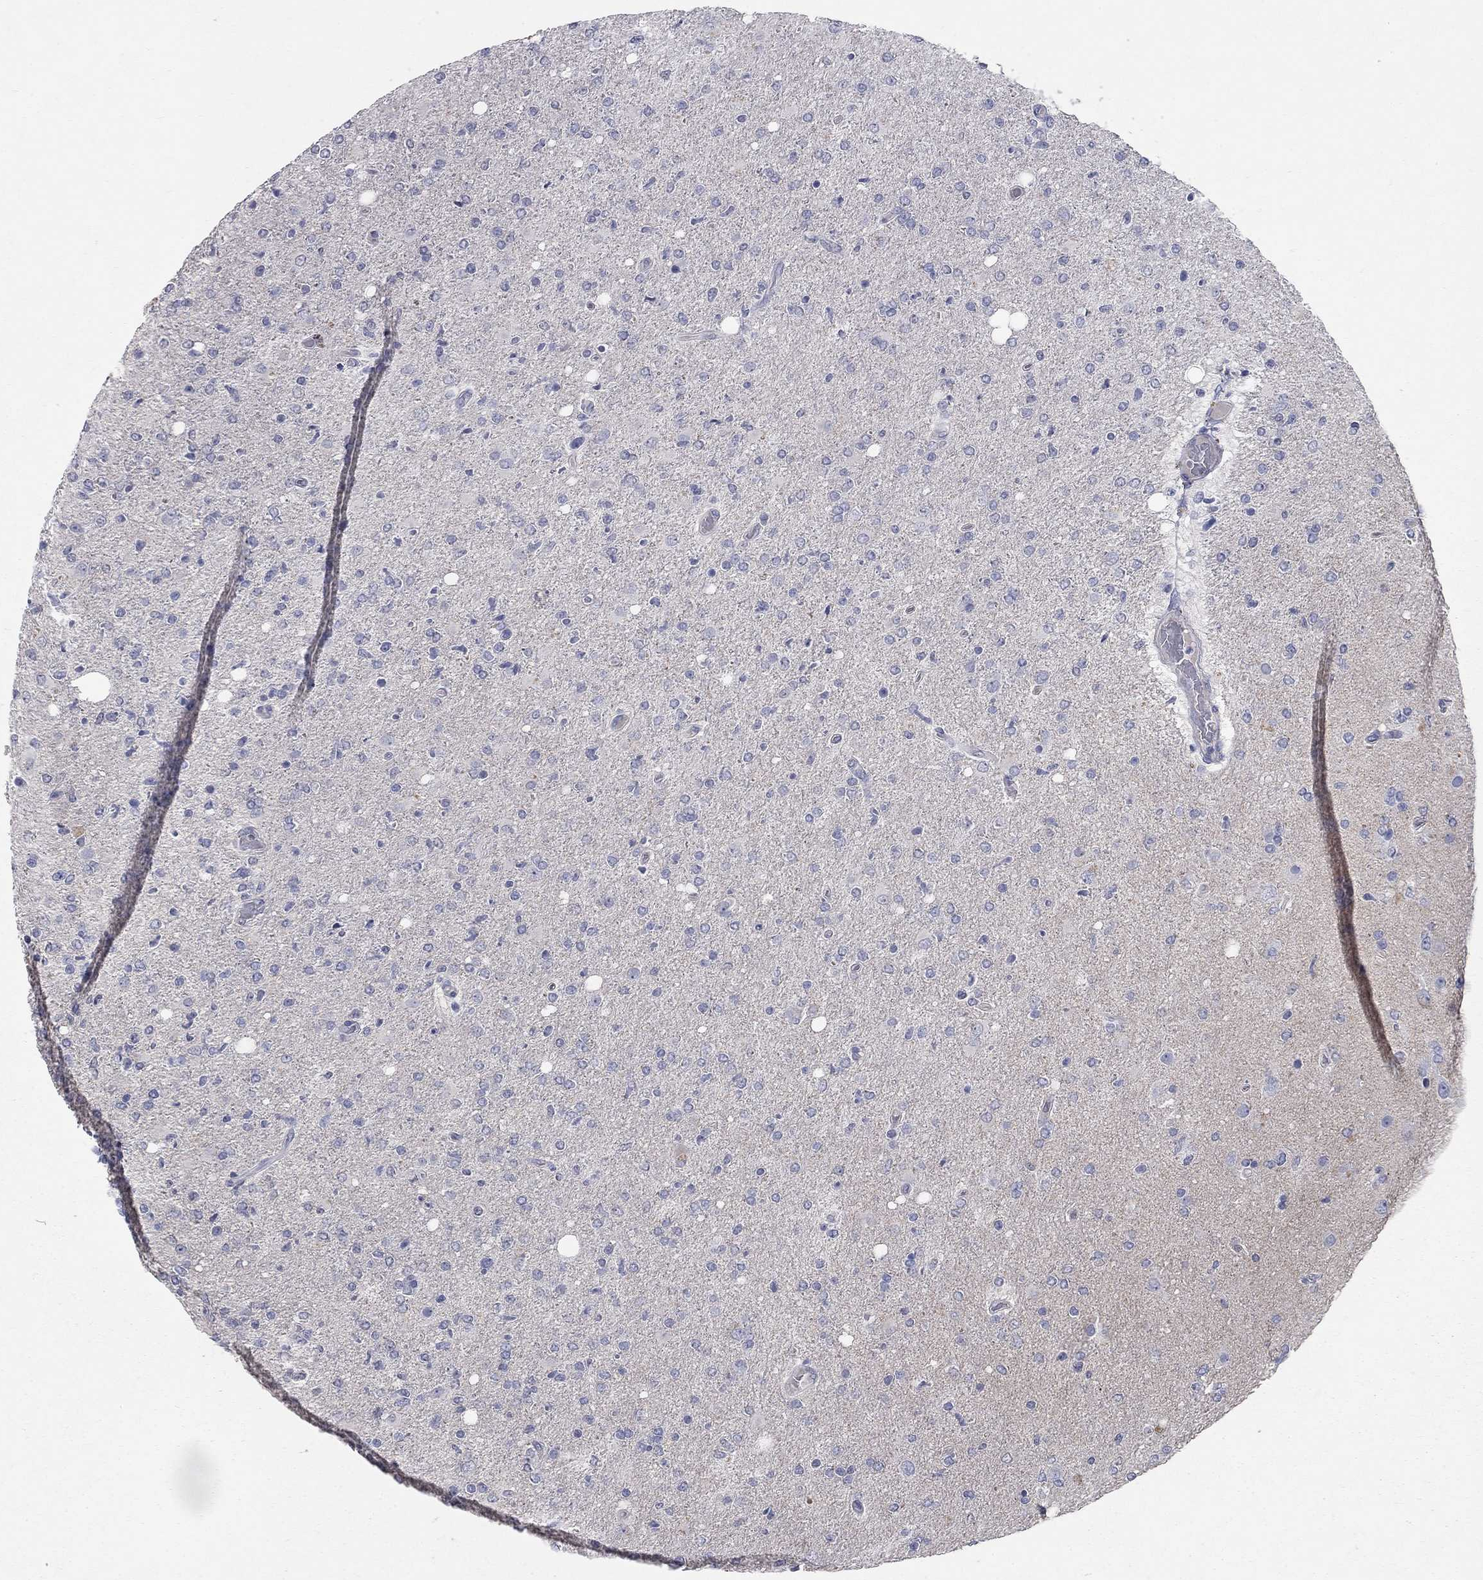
{"staining": {"intensity": "negative", "quantity": "none", "location": "none"}, "tissue": "glioma", "cell_type": "Tumor cells", "image_type": "cancer", "snomed": [{"axis": "morphology", "description": "Glioma, malignant, High grade"}, {"axis": "topography", "description": "Cerebral cortex"}], "caption": "Tumor cells are negative for protein expression in human malignant high-grade glioma.", "gene": "SYT12", "patient": {"sex": "male", "age": 70}}